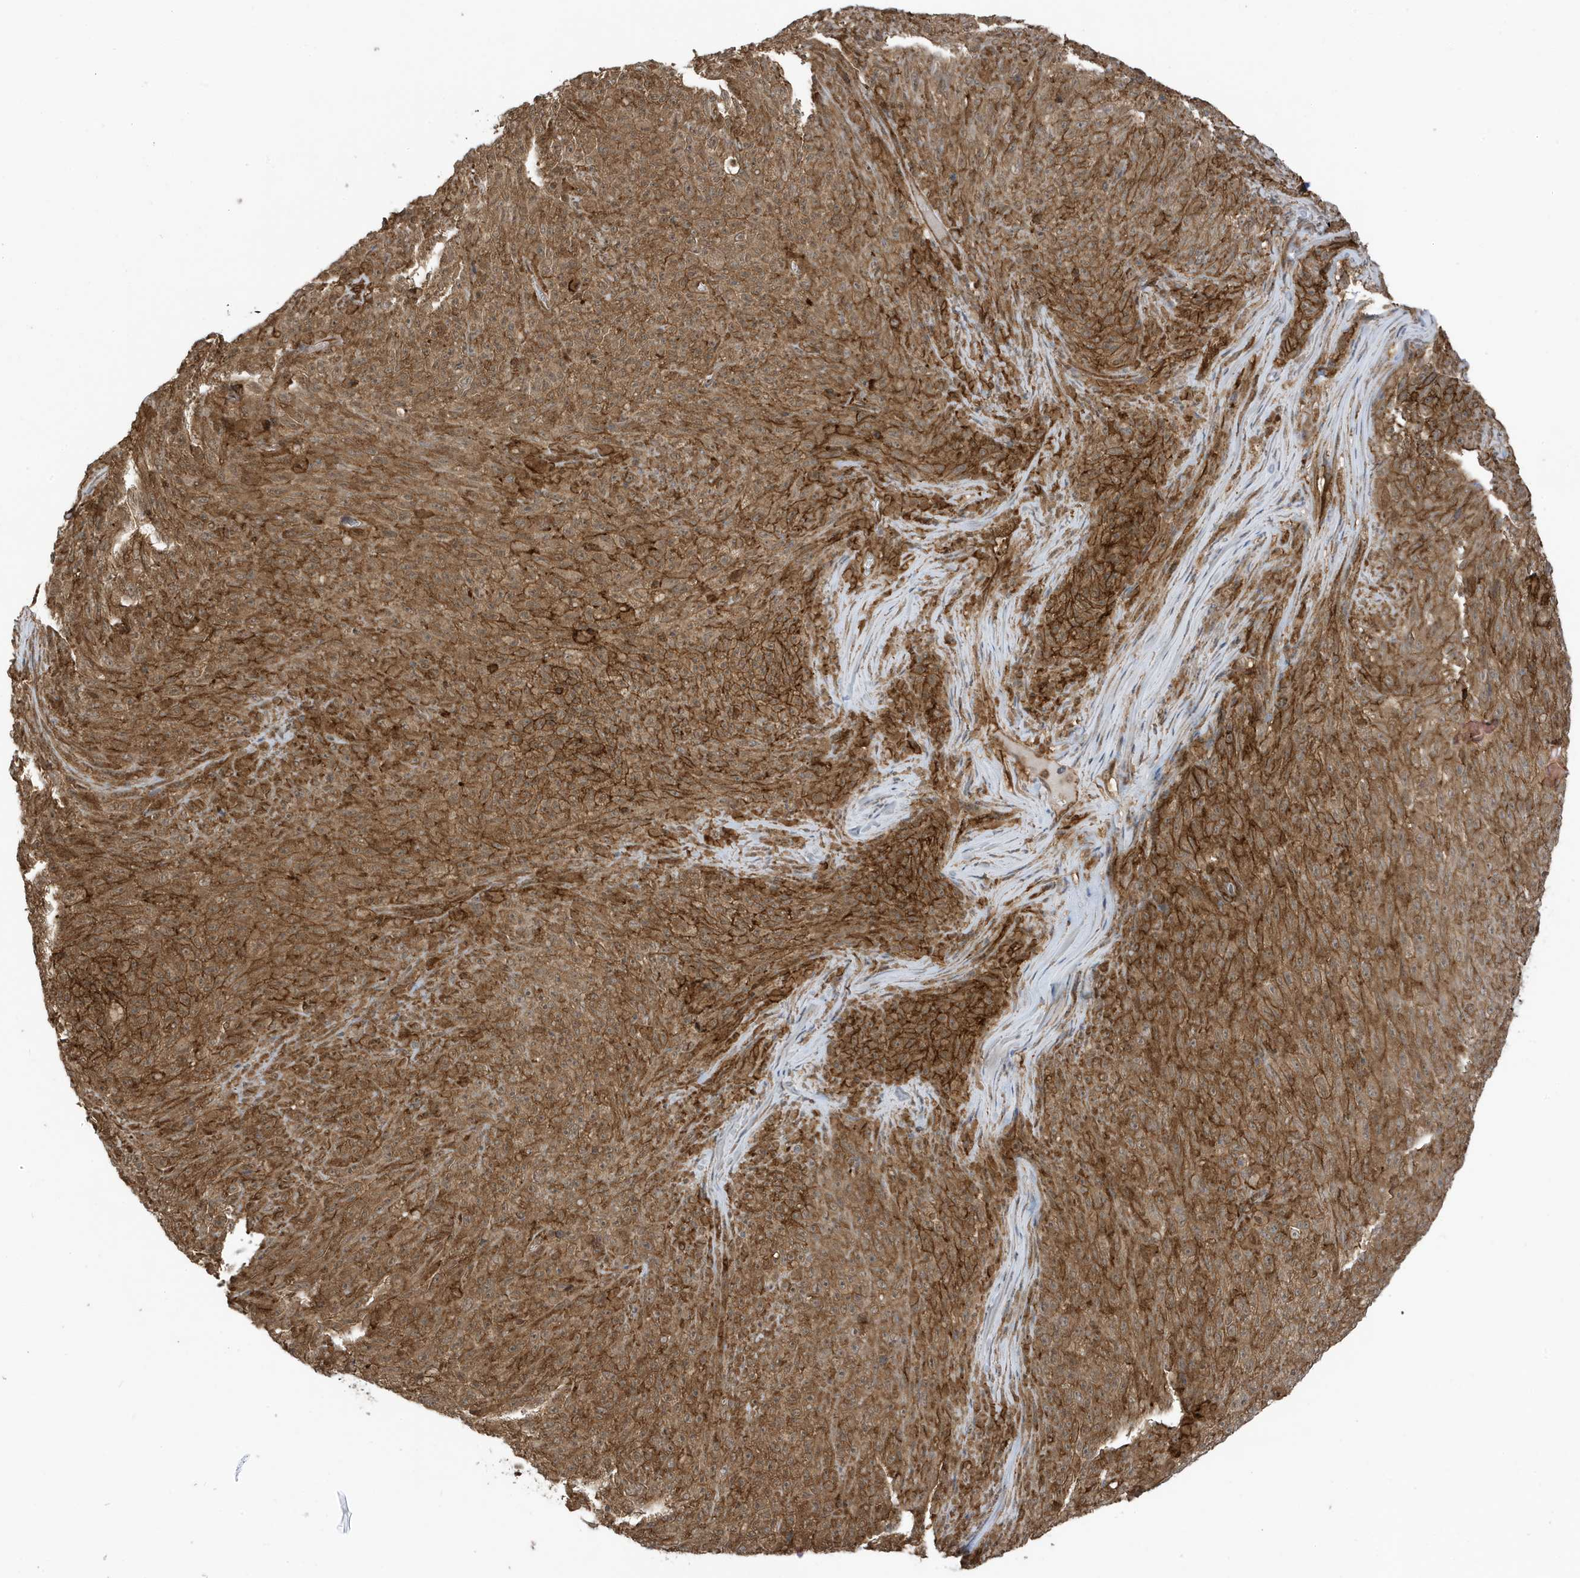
{"staining": {"intensity": "moderate", "quantity": ">75%", "location": "cytoplasmic/membranous"}, "tissue": "melanoma", "cell_type": "Tumor cells", "image_type": "cancer", "snomed": [{"axis": "morphology", "description": "Malignant melanoma, NOS"}, {"axis": "topography", "description": "Skin"}], "caption": "Immunohistochemistry image of malignant melanoma stained for a protein (brown), which reveals medium levels of moderate cytoplasmic/membranous expression in approximately >75% of tumor cells.", "gene": "CDC42EP3", "patient": {"sex": "female", "age": 82}}